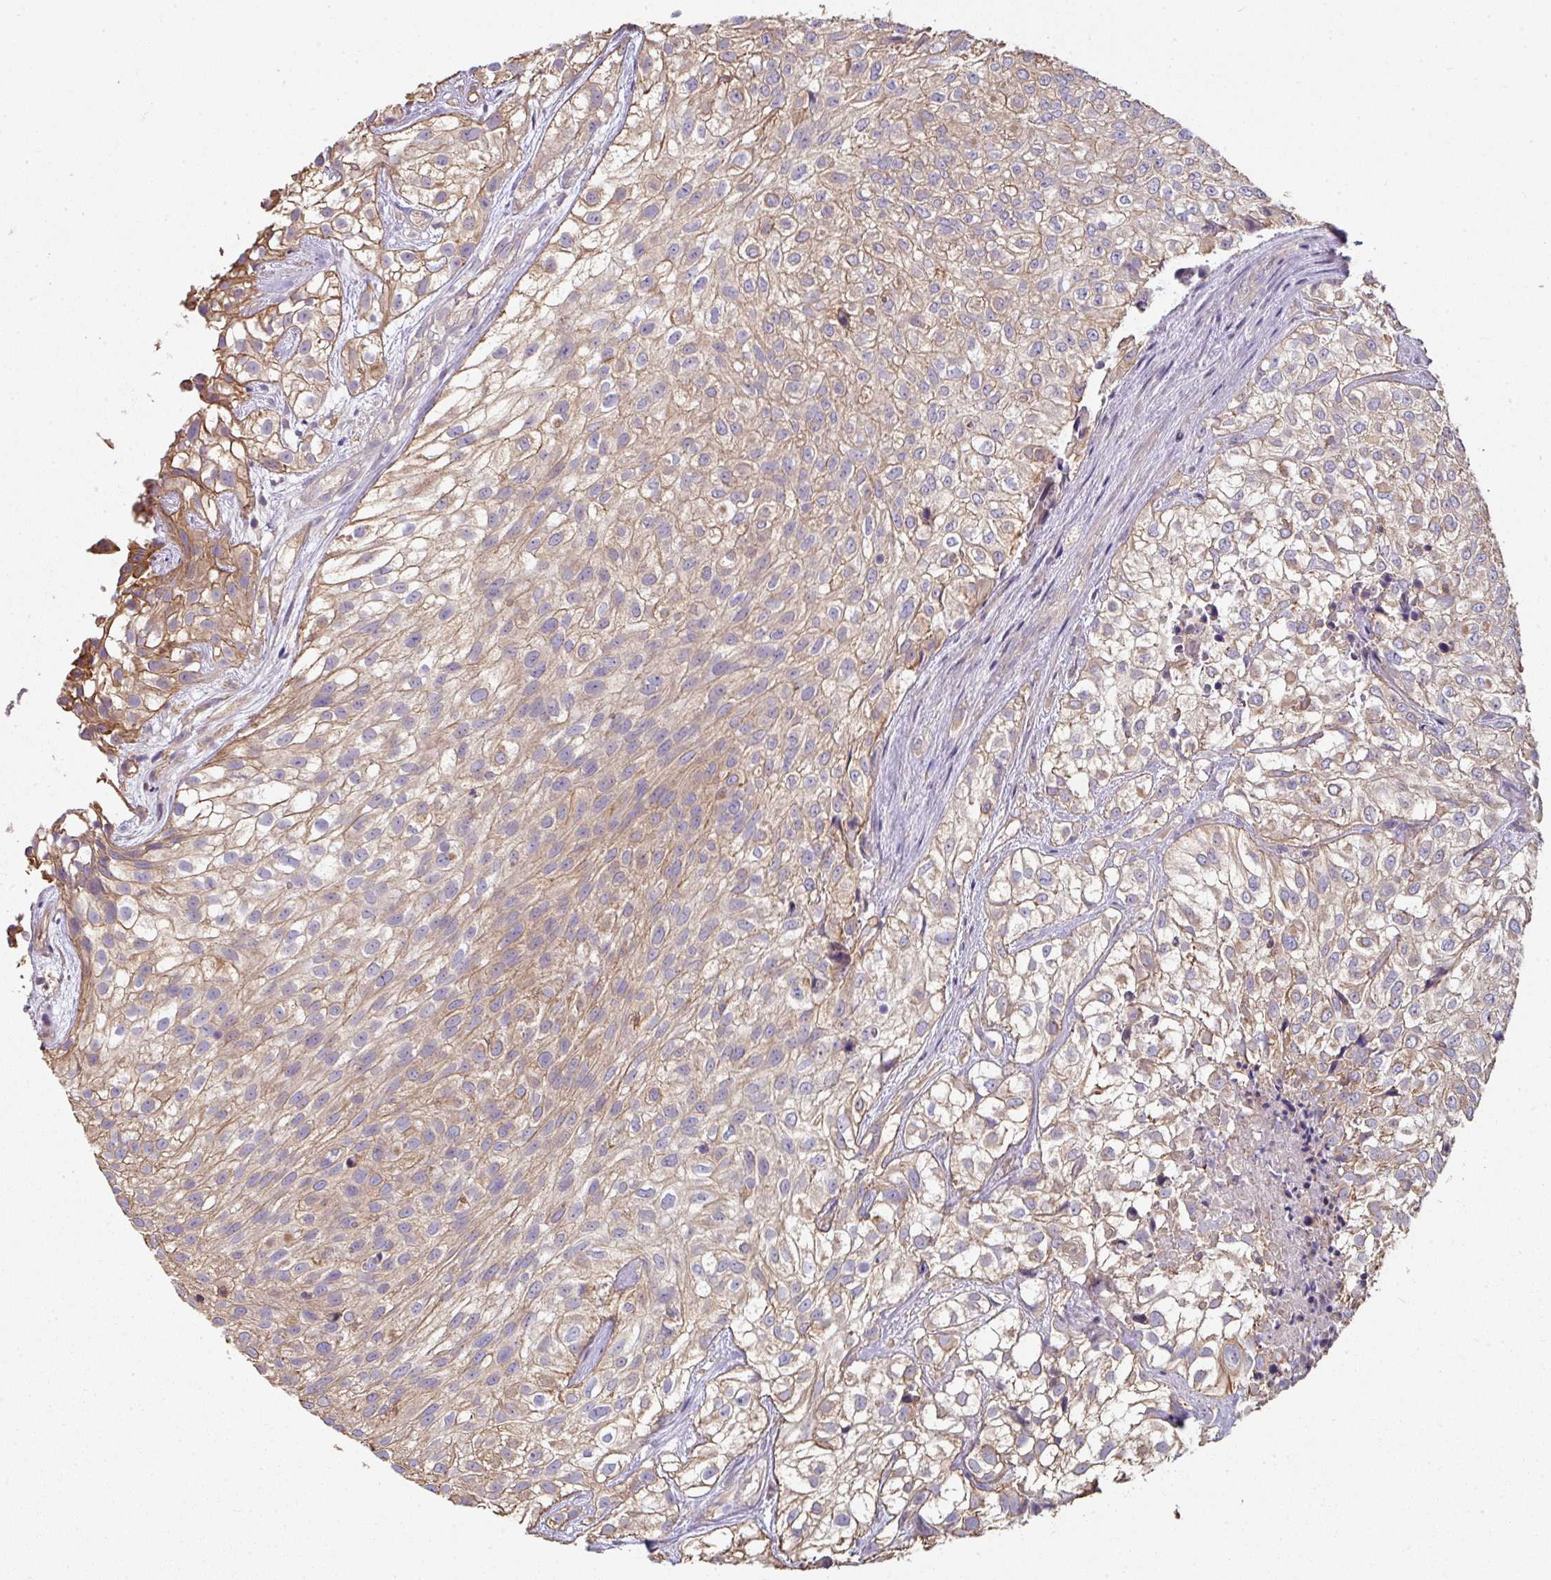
{"staining": {"intensity": "weak", "quantity": "25%-75%", "location": "cytoplasmic/membranous"}, "tissue": "urothelial cancer", "cell_type": "Tumor cells", "image_type": "cancer", "snomed": [{"axis": "morphology", "description": "Urothelial carcinoma, High grade"}, {"axis": "topography", "description": "Urinary bladder"}], "caption": "About 25%-75% of tumor cells in human urothelial cancer show weak cytoplasmic/membranous protein staining as visualized by brown immunohistochemical staining.", "gene": "C4orf48", "patient": {"sex": "male", "age": 56}}